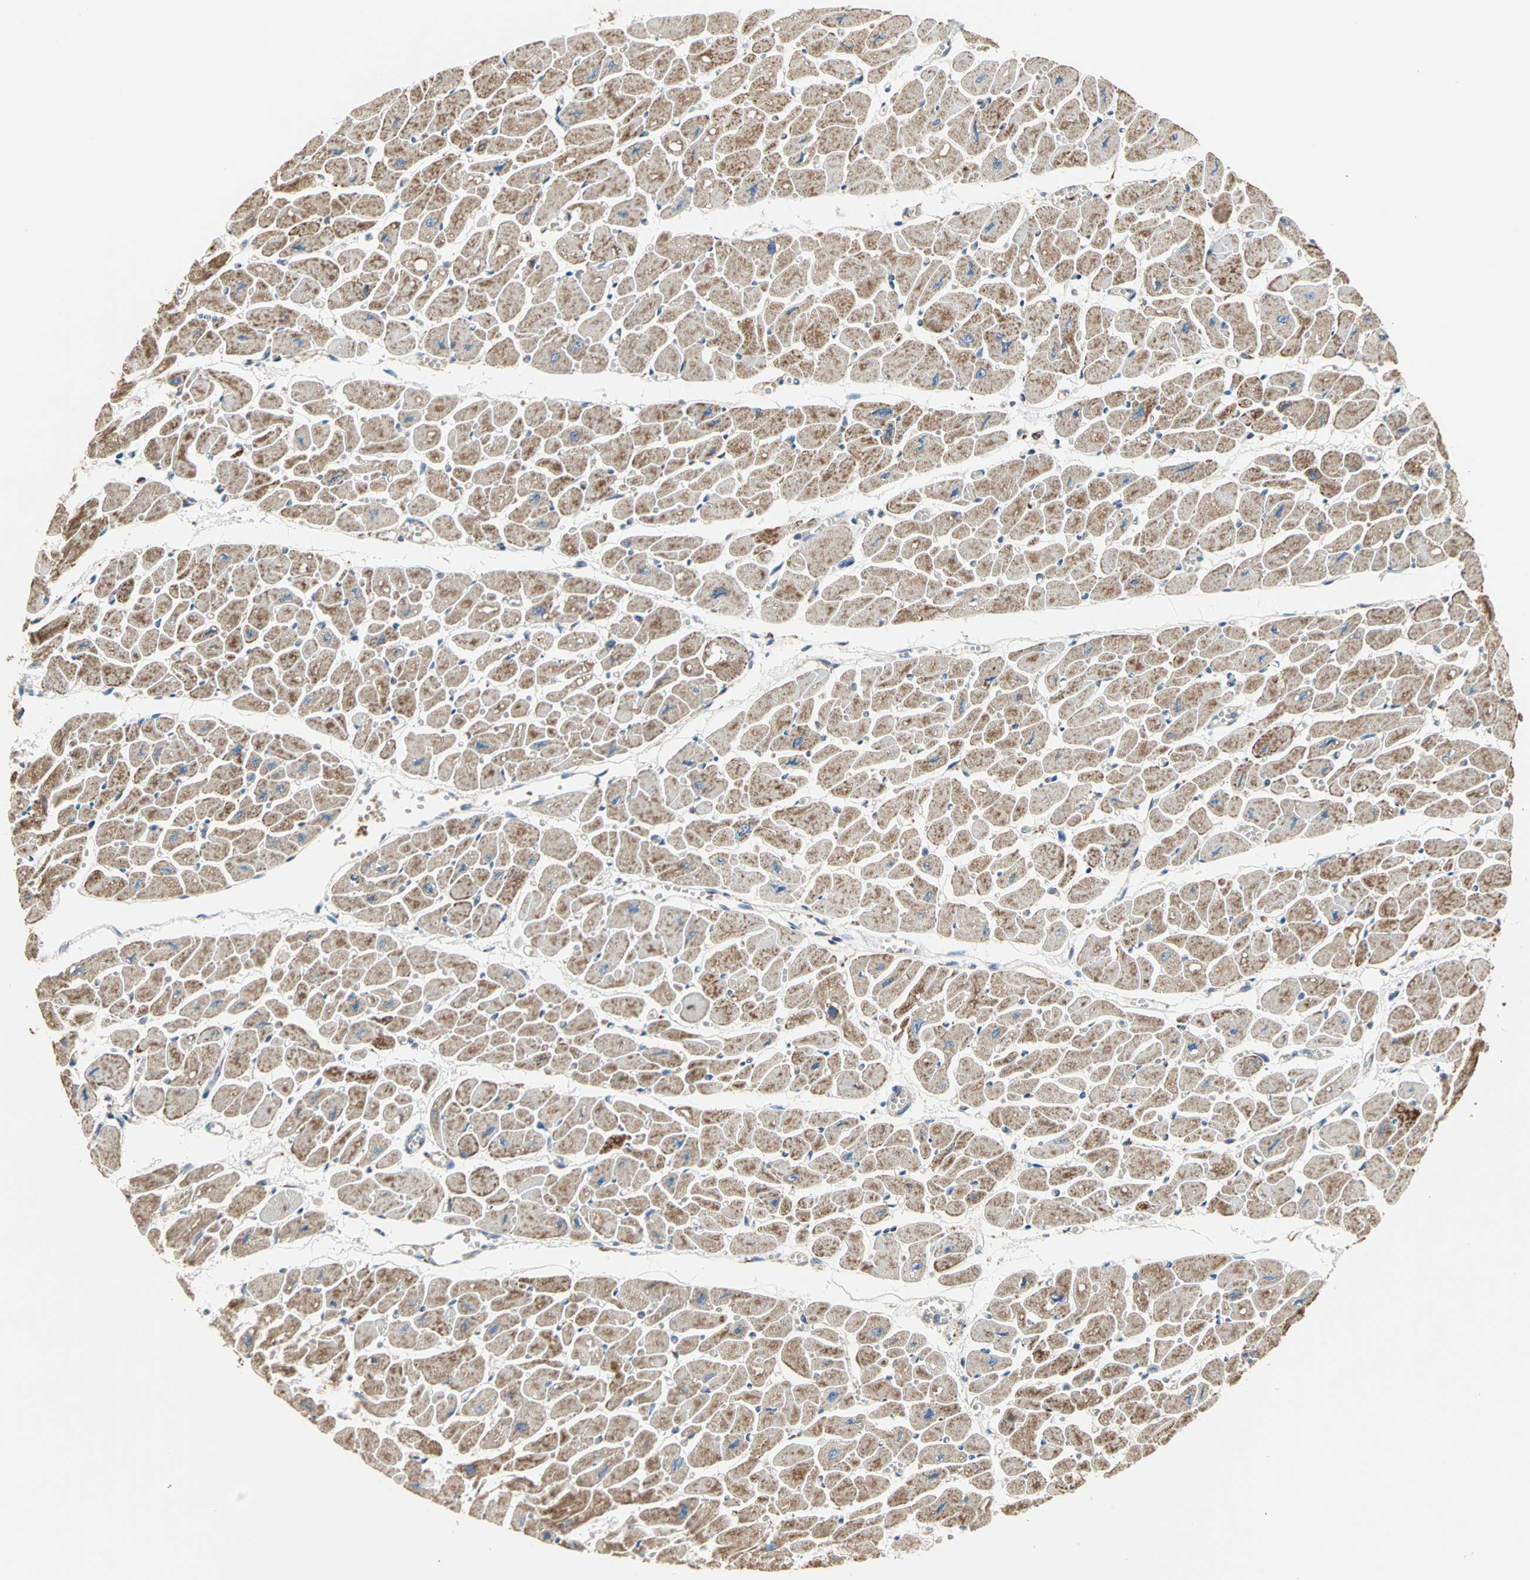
{"staining": {"intensity": "moderate", "quantity": ">75%", "location": "cytoplasmic/membranous"}, "tissue": "heart muscle", "cell_type": "Cardiomyocytes", "image_type": "normal", "snomed": [{"axis": "morphology", "description": "Normal tissue, NOS"}, {"axis": "topography", "description": "Heart"}], "caption": "Brown immunohistochemical staining in unremarkable heart muscle displays moderate cytoplasmic/membranous positivity in approximately >75% of cardiomyocytes. The staining was performed using DAB, with brown indicating positive protein expression. Nuclei are stained blue with hematoxylin.", "gene": "TST", "patient": {"sex": "female", "age": 54}}